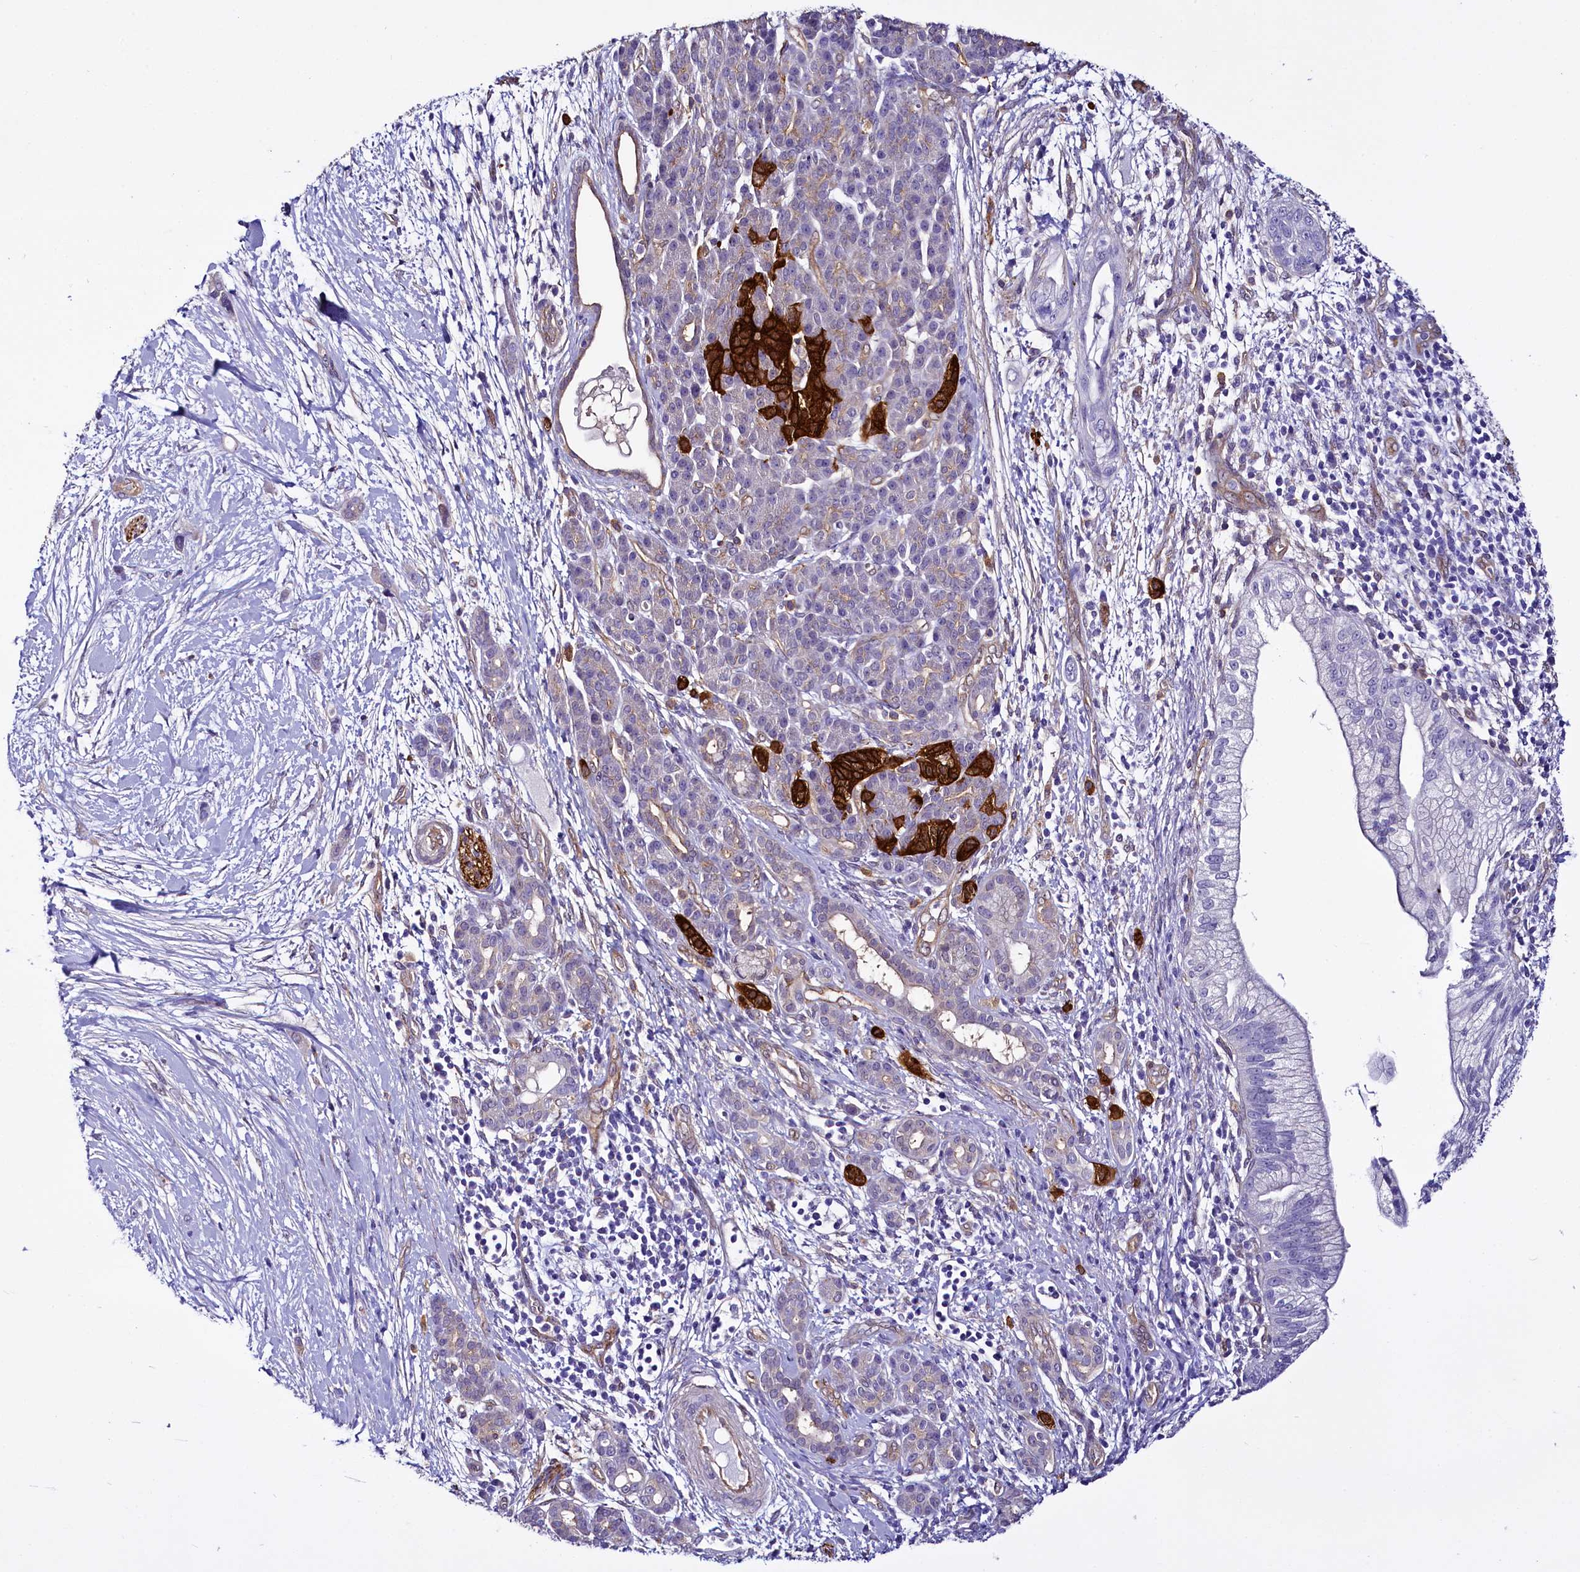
{"staining": {"intensity": "negative", "quantity": "none", "location": "none"}, "tissue": "pancreatic cancer", "cell_type": "Tumor cells", "image_type": "cancer", "snomed": [{"axis": "morphology", "description": "Adenocarcinoma, NOS"}, {"axis": "topography", "description": "Pancreas"}], "caption": "Pancreatic adenocarcinoma was stained to show a protein in brown. There is no significant positivity in tumor cells.", "gene": "STXBP1", "patient": {"sex": "male", "age": 59}}